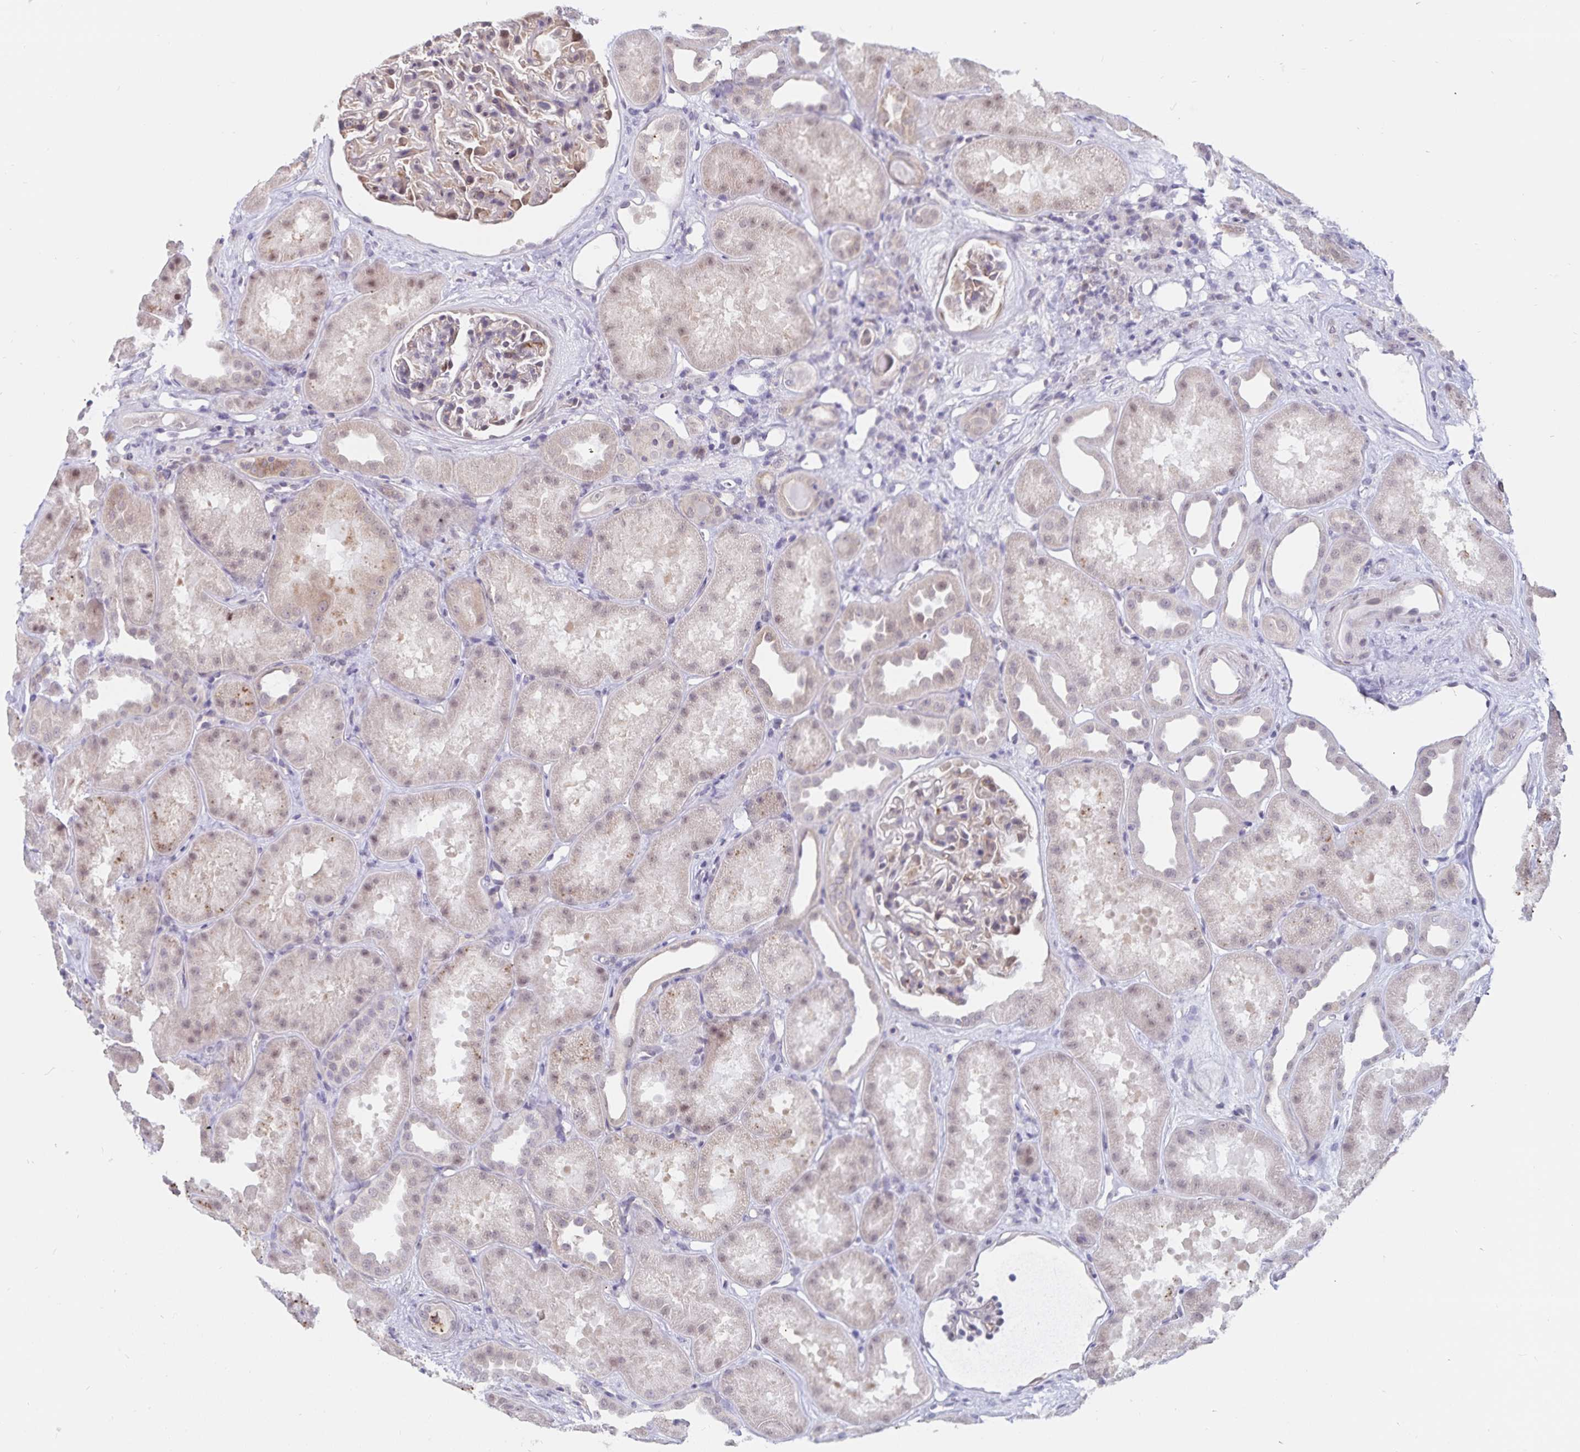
{"staining": {"intensity": "negative", "quantity": "none", "location": "none"}, "tissue": "kidney", "cell_type": "Cells in glomeruli", "image_type": "normal", "snomed": [{"axis": "morphology", "description": "Normal tissue, NOS"}, {"axis": "topography", "description": "Kidney"}], "caption": "Immunohistochemical staining of unremarkable human kidney exhibits no significant expression in cells in glomeruli. (IHC, brightfield microscopy, high magnification).", "gene": "ATP2A2", "patient": {"sex": "male", "age": 61}}